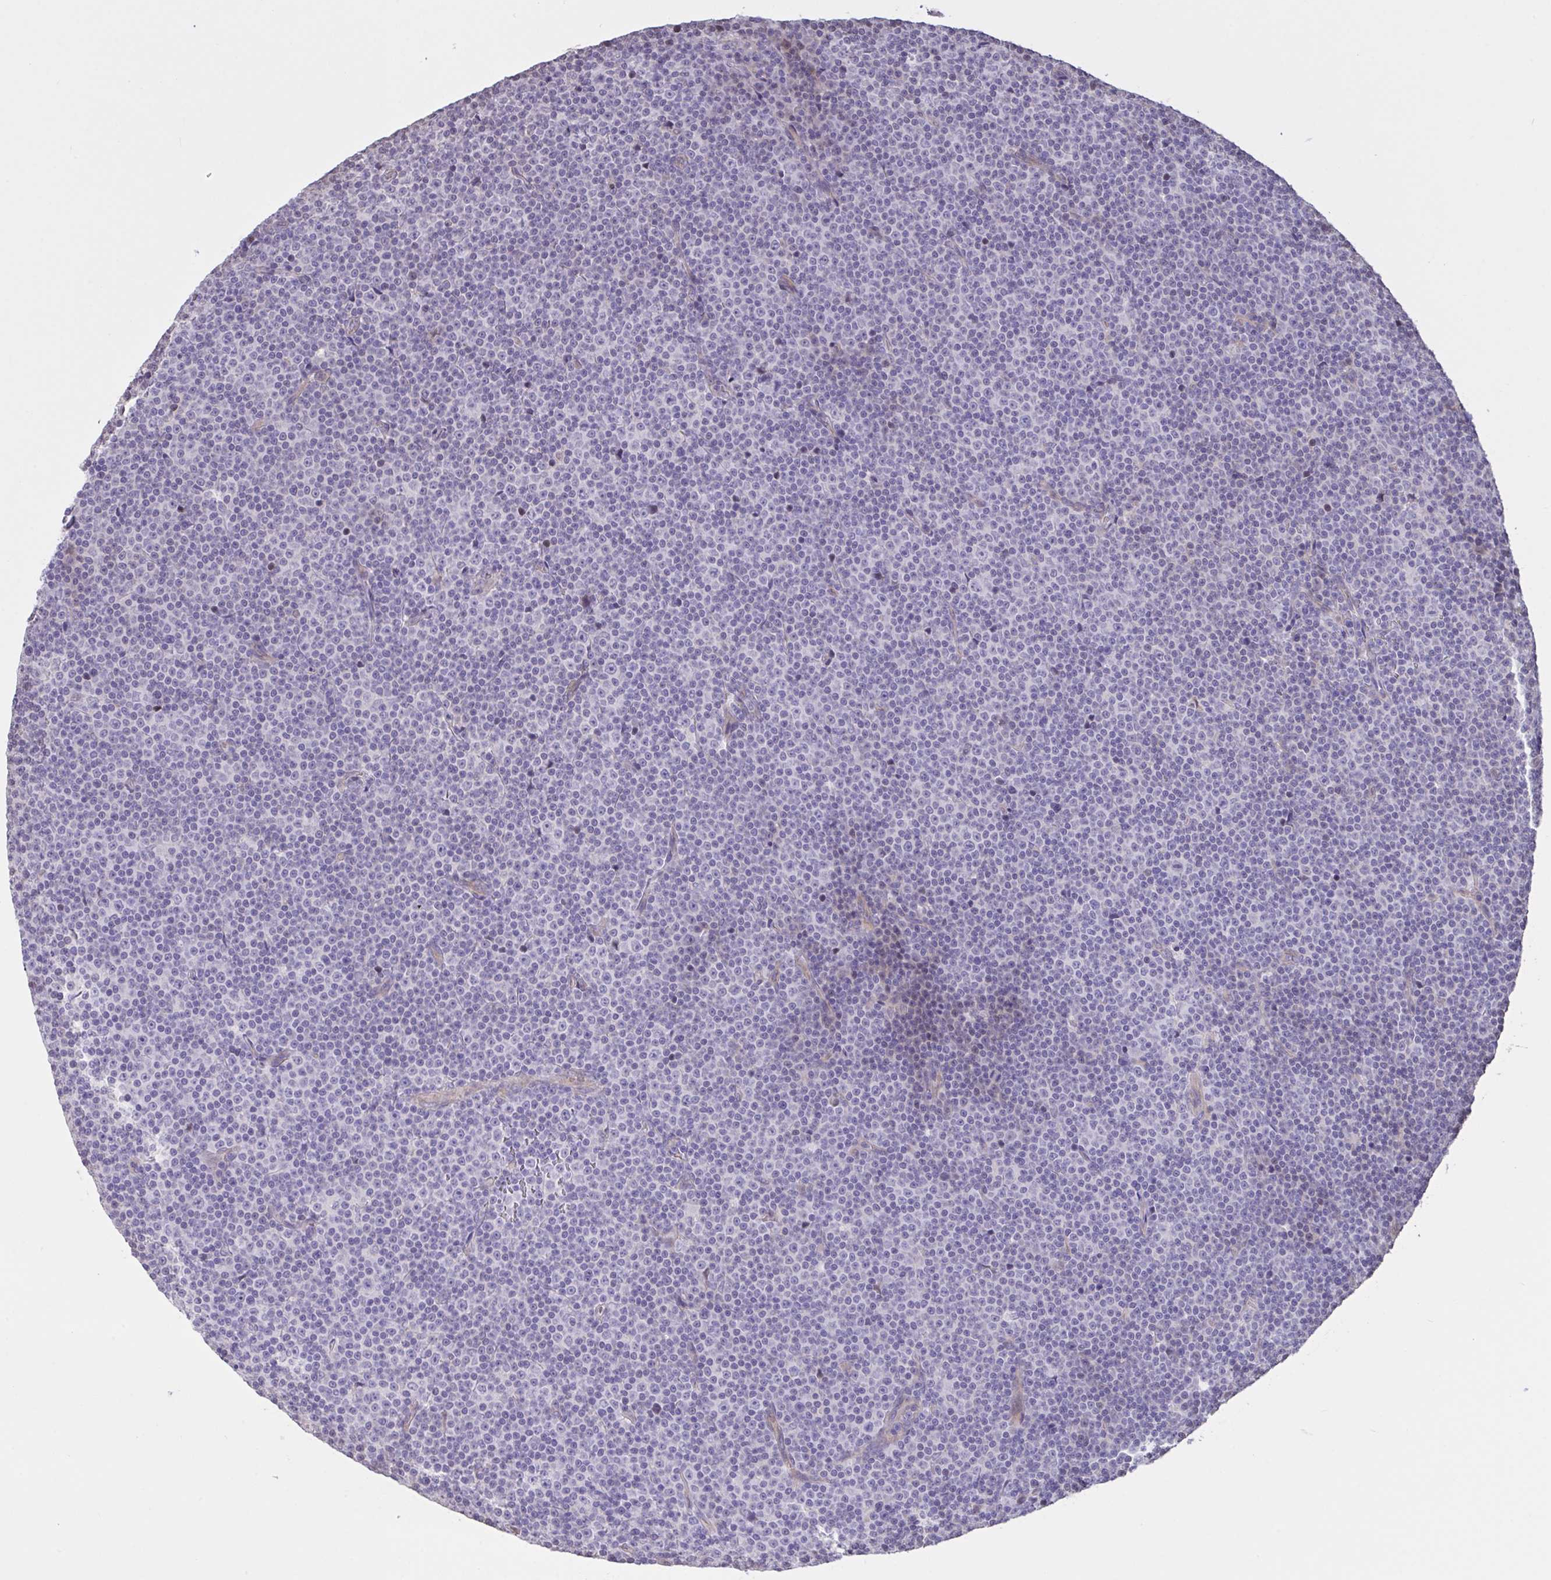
{"staining": {"intensity": "negative", "quantity": "none", "location": "none"}, "tissue": "lymphoma", "cell_type": "Tumor cells", "image_type": "cancer", "snomed": [{"axis": "morphology", "description": "Malignant lymphoma, non-Hodgkin's type, Low grade"}, {"axis": "topography", "description": "Lymph node"}], "caption": "The micrograph shows no staining of tumor cells in low-grade malignant lymphoma, non-Hodgkin's type.", "gene": "MRGPRX2", "patient": {"sex": "female", "age": 67}}